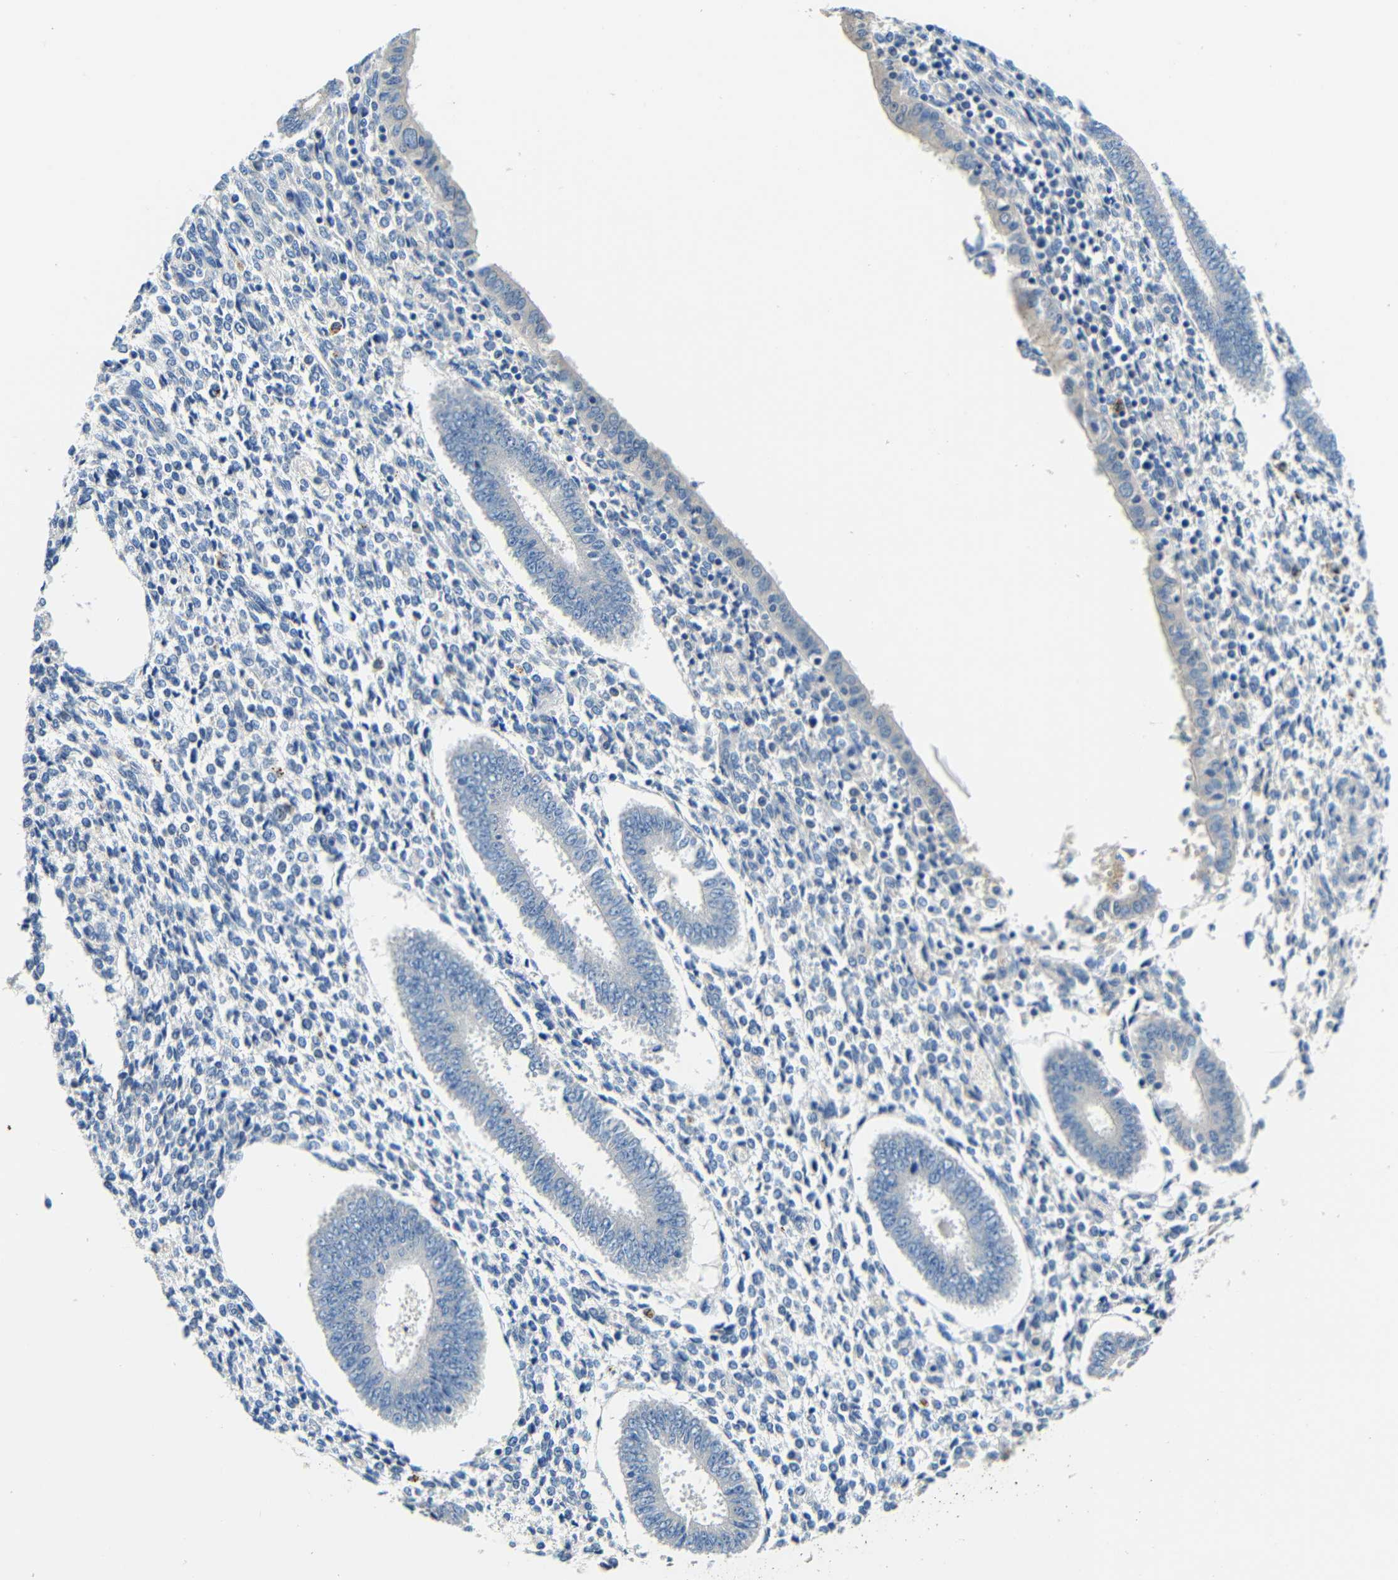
{"staining": {"intensity": "negative", "quantity": "none", "location": "none"}, "tissue": "endometrium", "cell_type": "Cells in endometrial stroma", "image_type": "normal", "snomed": [{"axis": "morphology", "description": "Normal tissue, NOS"}, {"axis": "topography", "description": "Endometrium"}], "caption": "Immunohistochemical staining of unremarkable human endometrium exhibits no significant positivity in cells in endometrial stroma.", "gene": "FMO5", "patient": {"sex": "female", "age": 35}}